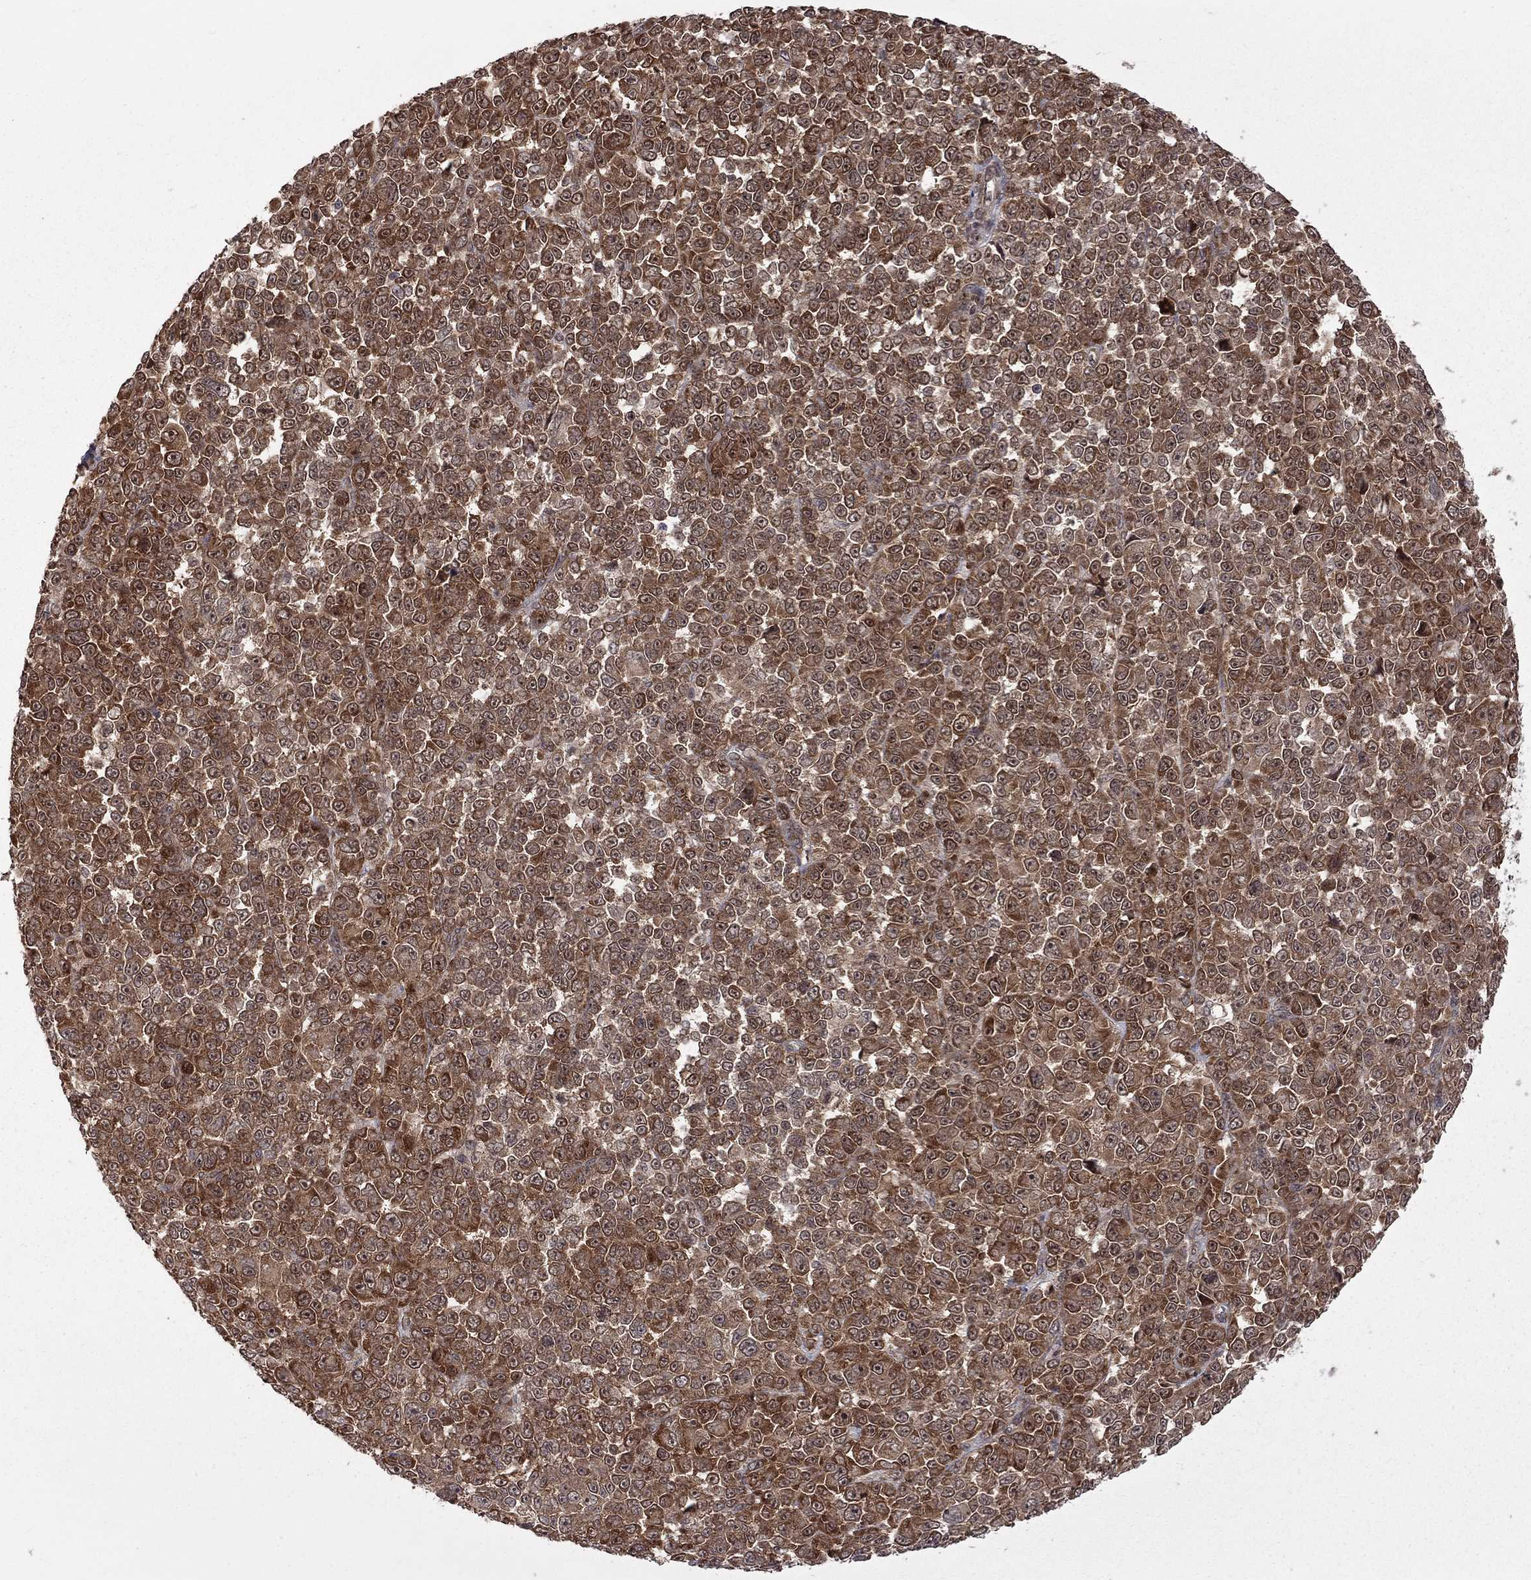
{"staining": {"intensity": "strong", "quantity": ">75%", "location": "cytoplasmic/membranous"}, "tissue": "melanoma", "cell_type": "Tumor cells", "image_type": "cancer", "snomed": [{"axis": "morphology", "description": "Malignant melanoma, NOS"}, {"axis": "topography", "description": "Skin"}], "caption": "Immunohistochemical staining of human malignant melanoma shows high levels of strong cytoplasmic/membranous positivity in approximately >75% of tumor cells. Nuclei are stained in blue.", "gene": "NAA50", "patient": {"sex": "female", "age": 95}}